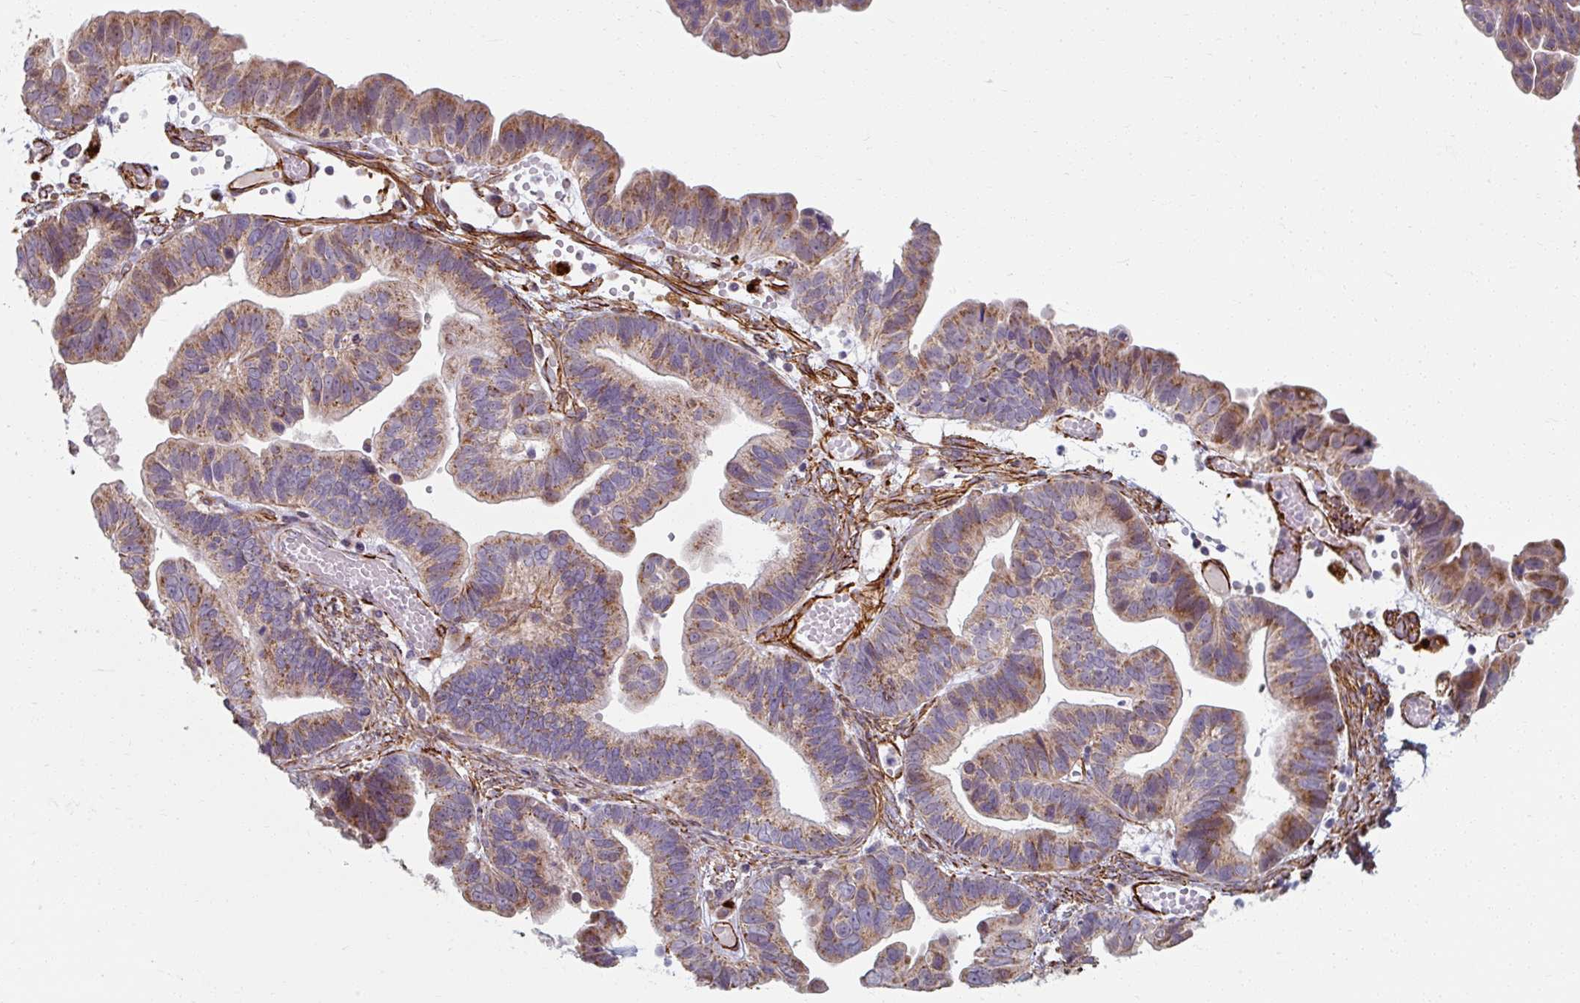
{"staining": {"intensity": "weak", "quantity": "25%-75%", "location": "cytoplasmic/membranous"}, "tissue": "ovarian cancer", "cell_type": "Tumor cells", "image_type": "cancer", "snomed": [{"axis": "morphology", "description": "Cystadenocarcinoma, serous, NOS"}, {"axis": "topography", "description": "Ovary"}], "caption": "Ovarian serous cystadenocarcinoma tissue reveals weak cytoplasmic/membranous expression in about 25%-75% of tumor cells Using DAB (brown) and hematoxylin (blue) stains, captured at high magnification using brightfield microscopy.", "gene": "MRPS5", "patient": {"sex": "female", "age": 56}}